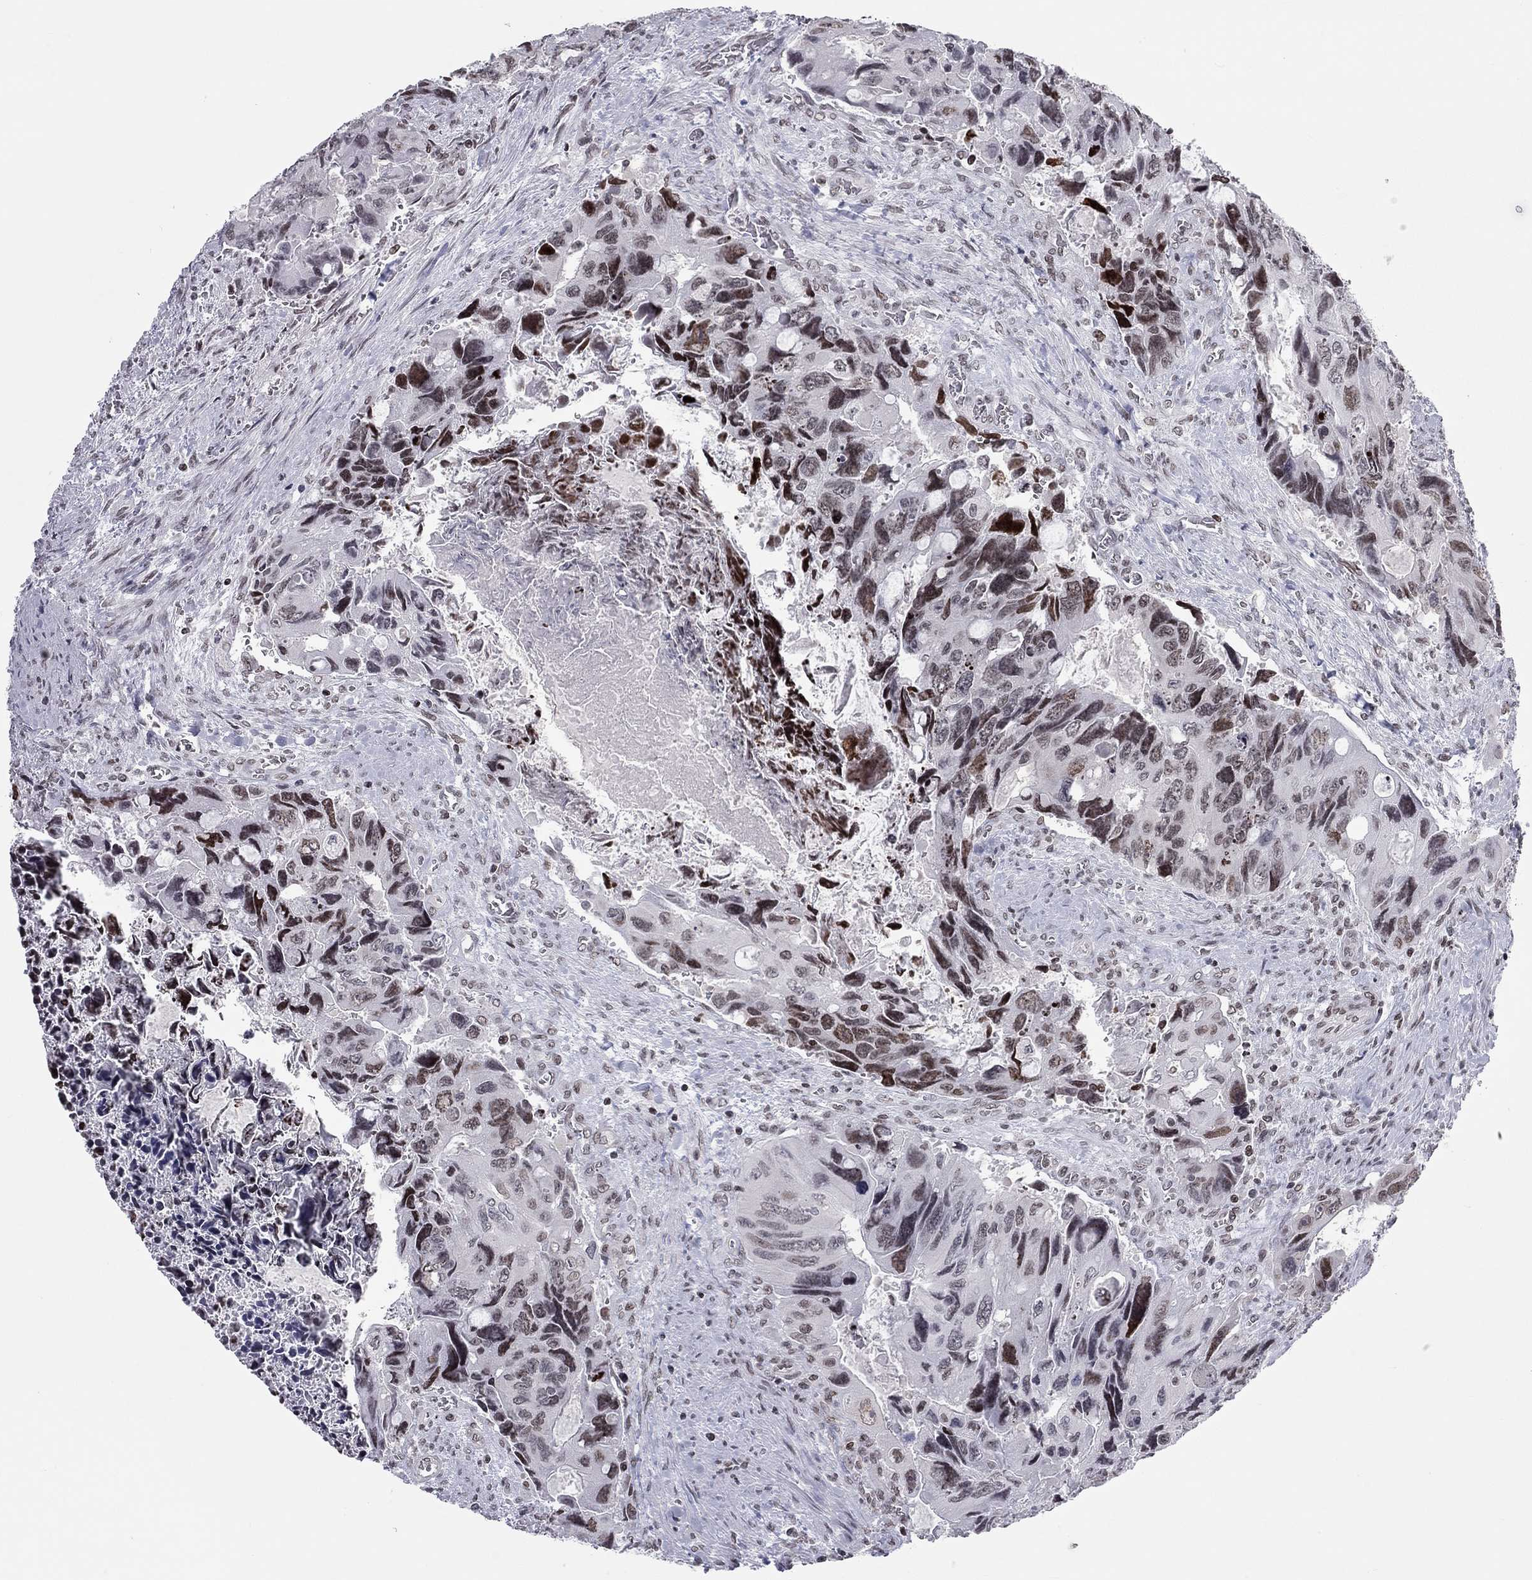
{"staining": {"intensity": "moderate", "quantity": "25%-75%", "location": "nuclear"}, "tissue": "colorectal cancer", "cell_type": "Tumor cells", "image_type": "cancer", "snomed": [{"axis": "morphology", "description": "Adenocarcinoma, NOS"}, {"axis": "topography", "description": "Rectum"}], "caption": "Protein staining of adenocarcinoma (colorectal) tissue displays moderate nuclear expression in about 25%-75% of tumor cells.", "gene": "H2AX", "patient": {"sex": "male", "age": 62}}